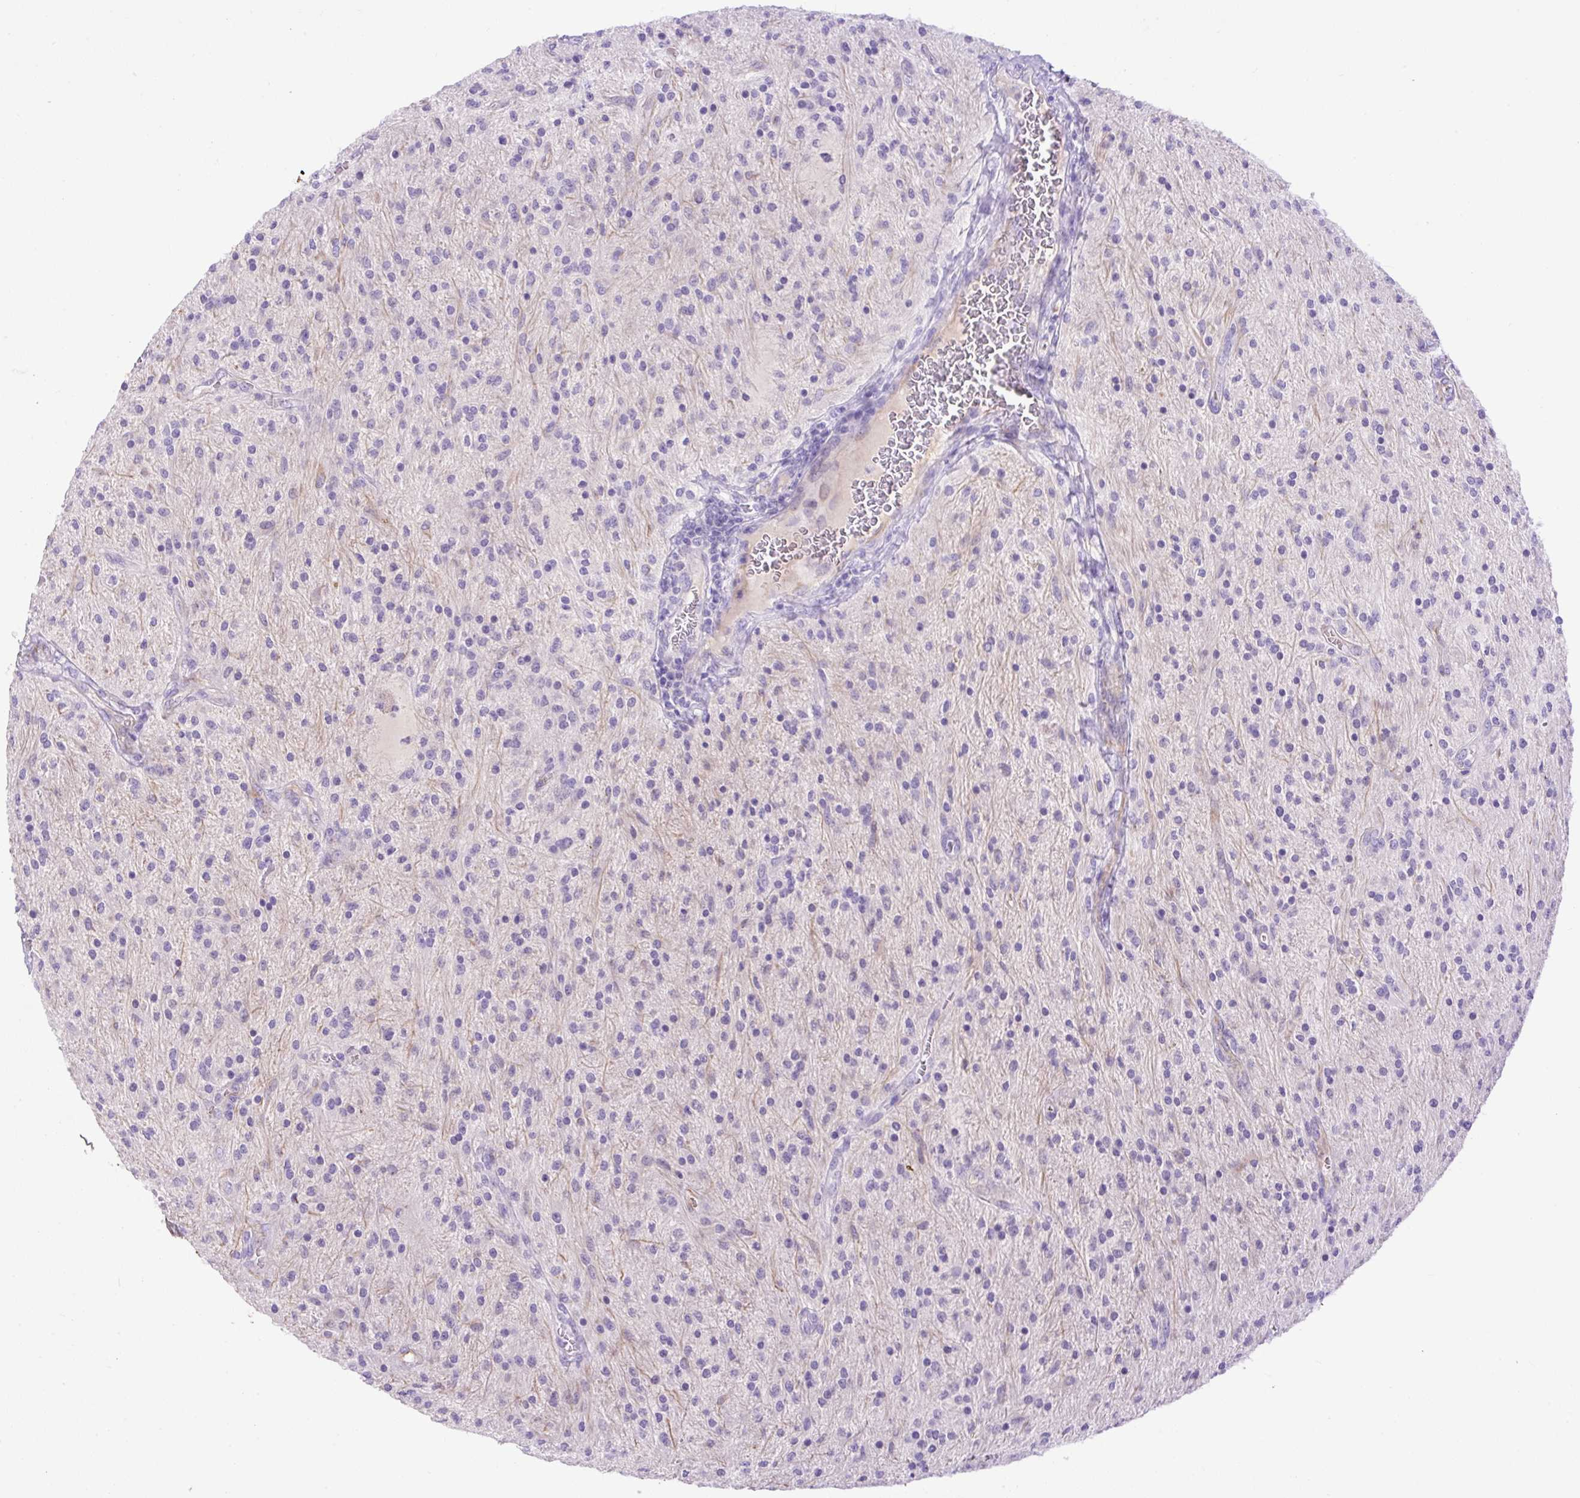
{"staining": {"intensity": "negative", "quantity": "none", "location": "none"}, "tissue": "glioma", "cell_type": "Tumor cells", "image_type": "cancer", "snomed": [{"axis": "morphology", "description": "Glioma, malignant, Low grade"}, {"axis": "topography", "description": "Cerebellum"}], "caption": "The photomicrograph exhibits no significant expression in tumor cells of glioma. (Immunohistochemistry (ihc), brightfield microscopy, high magnification).", "gene": "SPTBN5", "patient": {"sex": "female", "age": 14}}